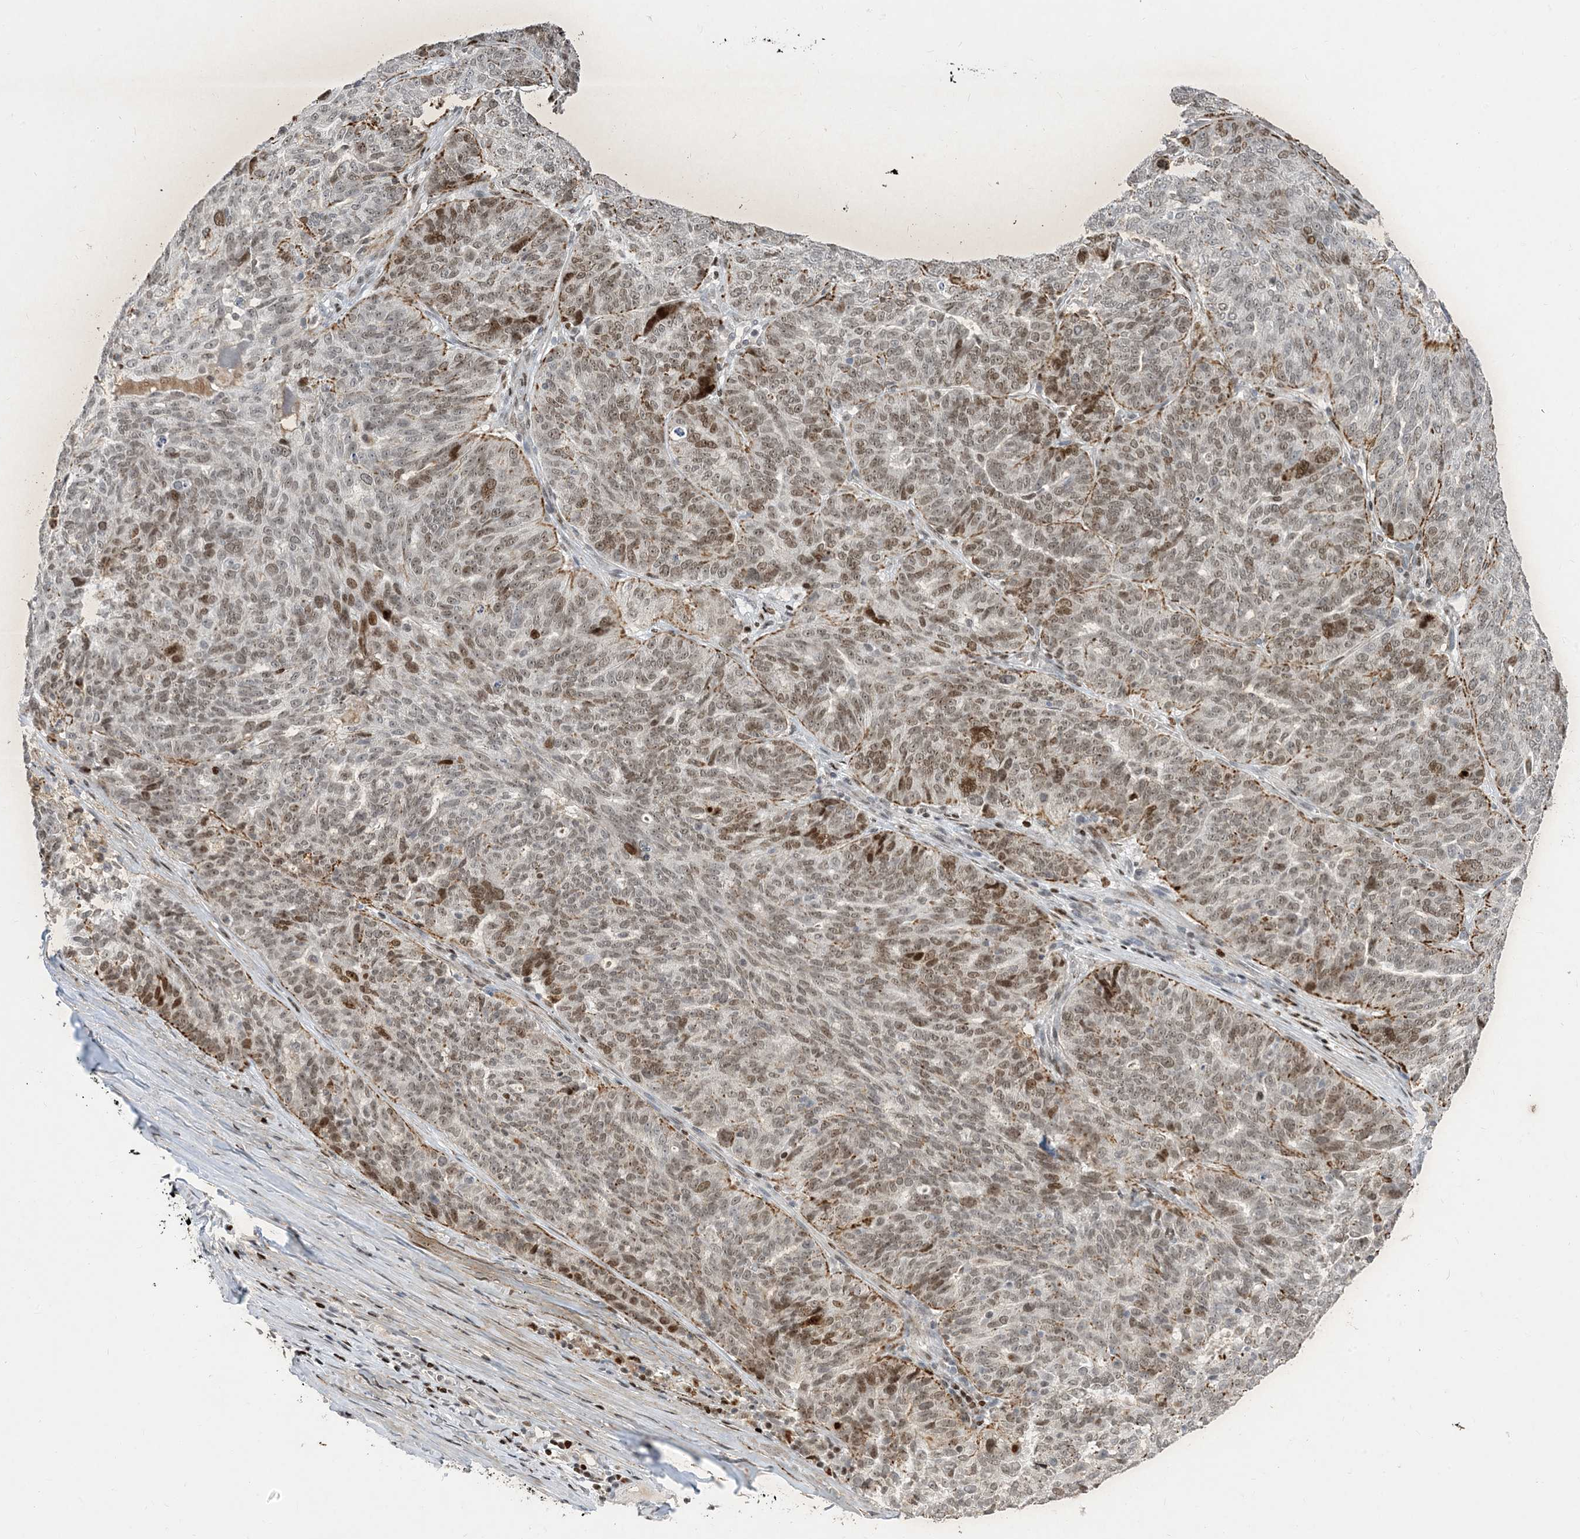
{"staining": {"intensity": "moderate", "quantity": ">75%", "location": "nuclear"}, "tissue": "ovarian cancer", "cell_type": "Tumor cells", "image_type": "cancer", "snomed": [{"axis": "morphology", "description": "Cystadenocarcinoma, serous, NOS"}, {"axis": "topography", "description": "Ovary"}], "caption": "An immunohistochemistry (IHC) histopathology image of tumor tissue is shown. Protein staining in brown highlights moderate nuclear positivity in ovarian serous cystadenocarcinoma within tumor cells. The staining was performed using DAB to visualize the protein expression in brown, while the nuclei were stained in blue with hematoxylin (Magnification: 20x).", "gene": "SLC25A53", "patient": {"sex": "female", "age": 59}}